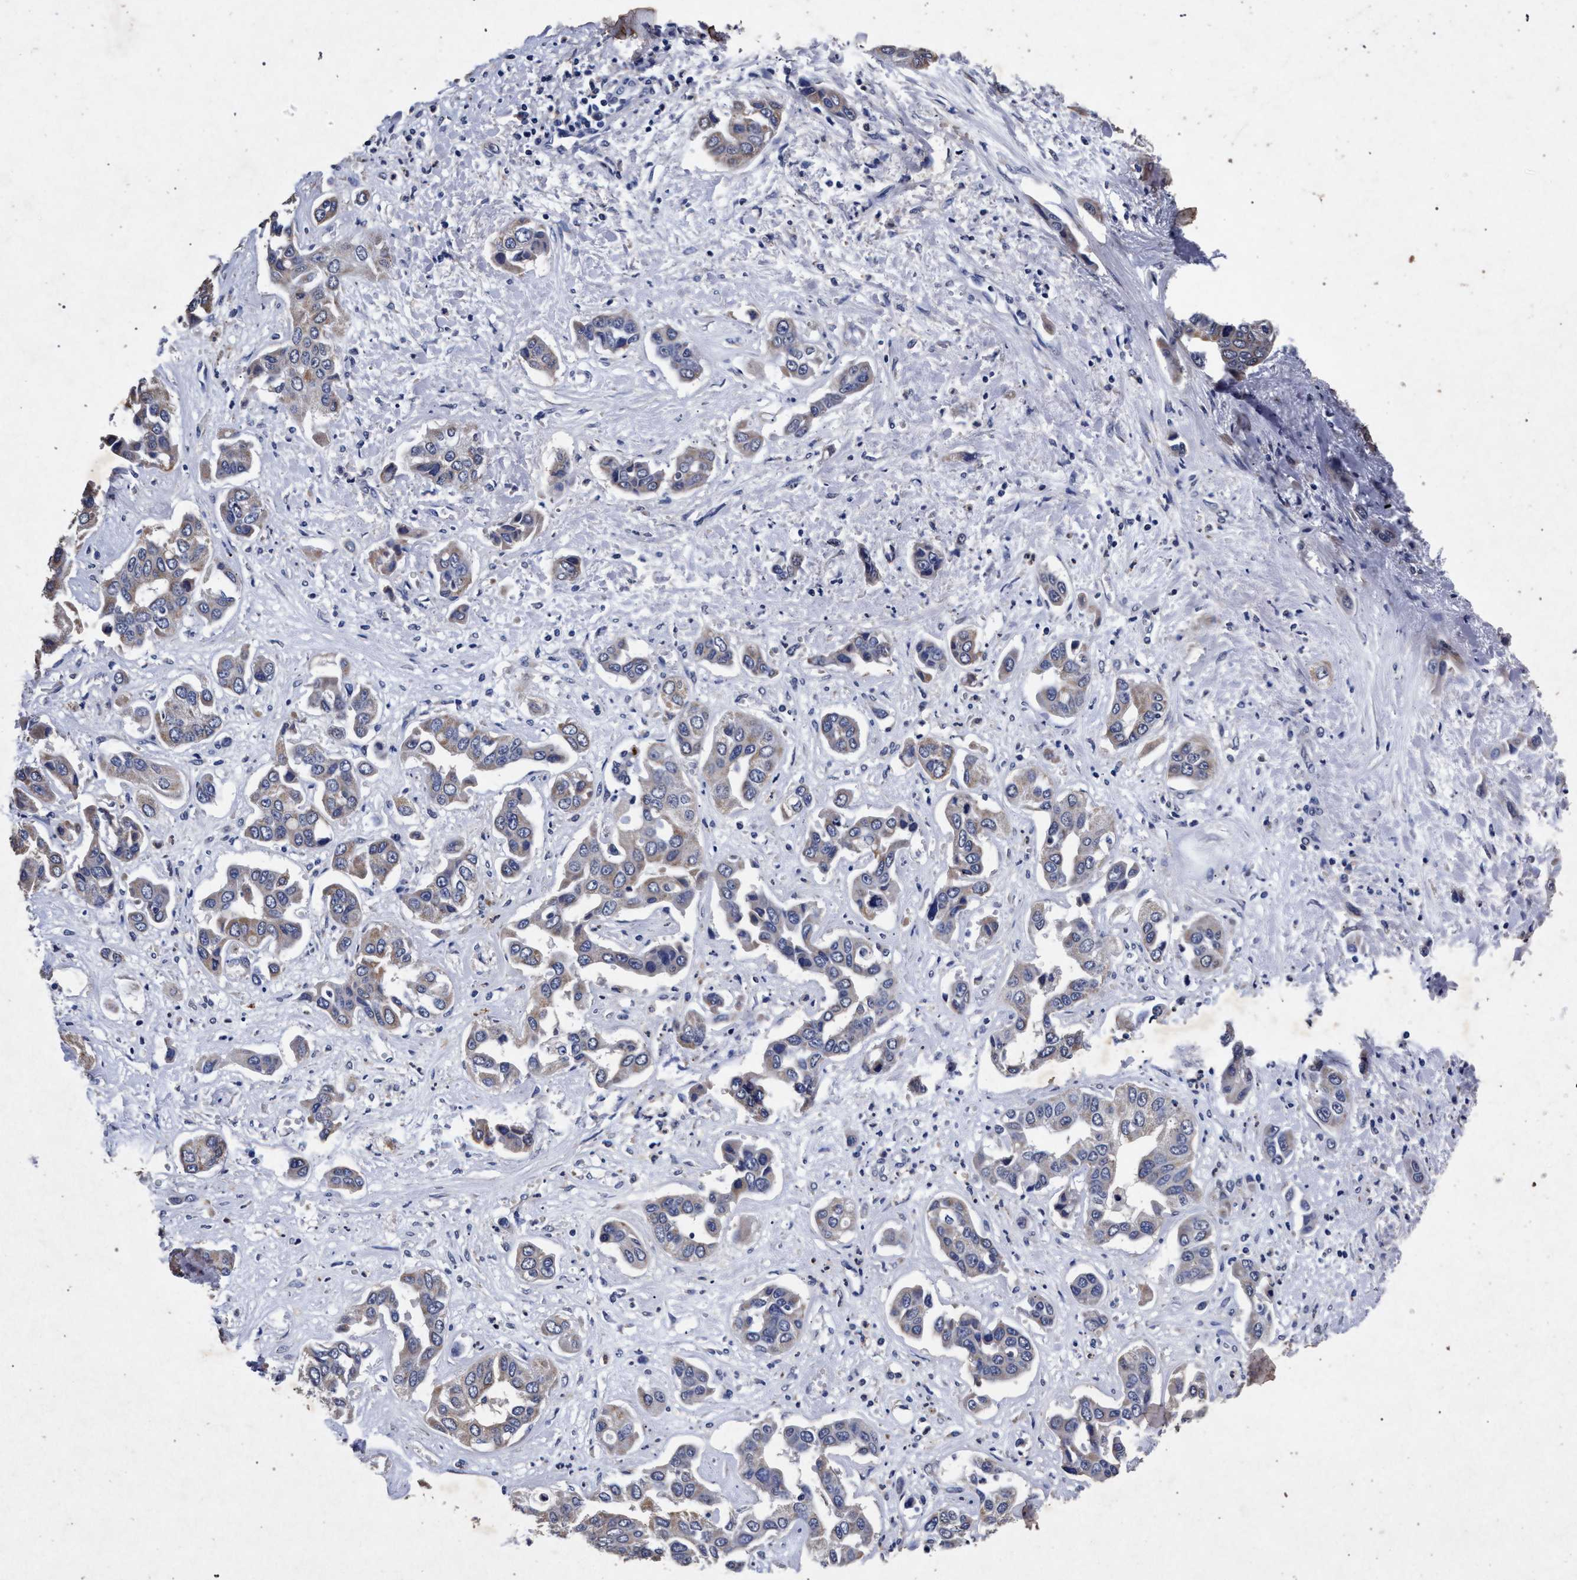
{"staining": {"intensity": "weak", "quantity": "<25%", "location": "cytoplasmic/membranous"}, "tissue": "liver cancer", "cell_type": "Tumor cells", "image_type": "cancer", "snomed": [{"axis": "morphology", "description": "Cholangiocarcinoma"}, {"axis": "topography", "description": "Liver"}], "caption": "DAB immunohistochemical staining of cholangiocarcinoma (liver) reveals no significant expression in tumor cells. The staining was performed using DAB to visualize the protein expression in brown, while the nuclei were stained in blue with hematoxylin (Magnification: 20x).", "gene": "ATP1A2", "patient": {"sex": "female", "age": 52}}